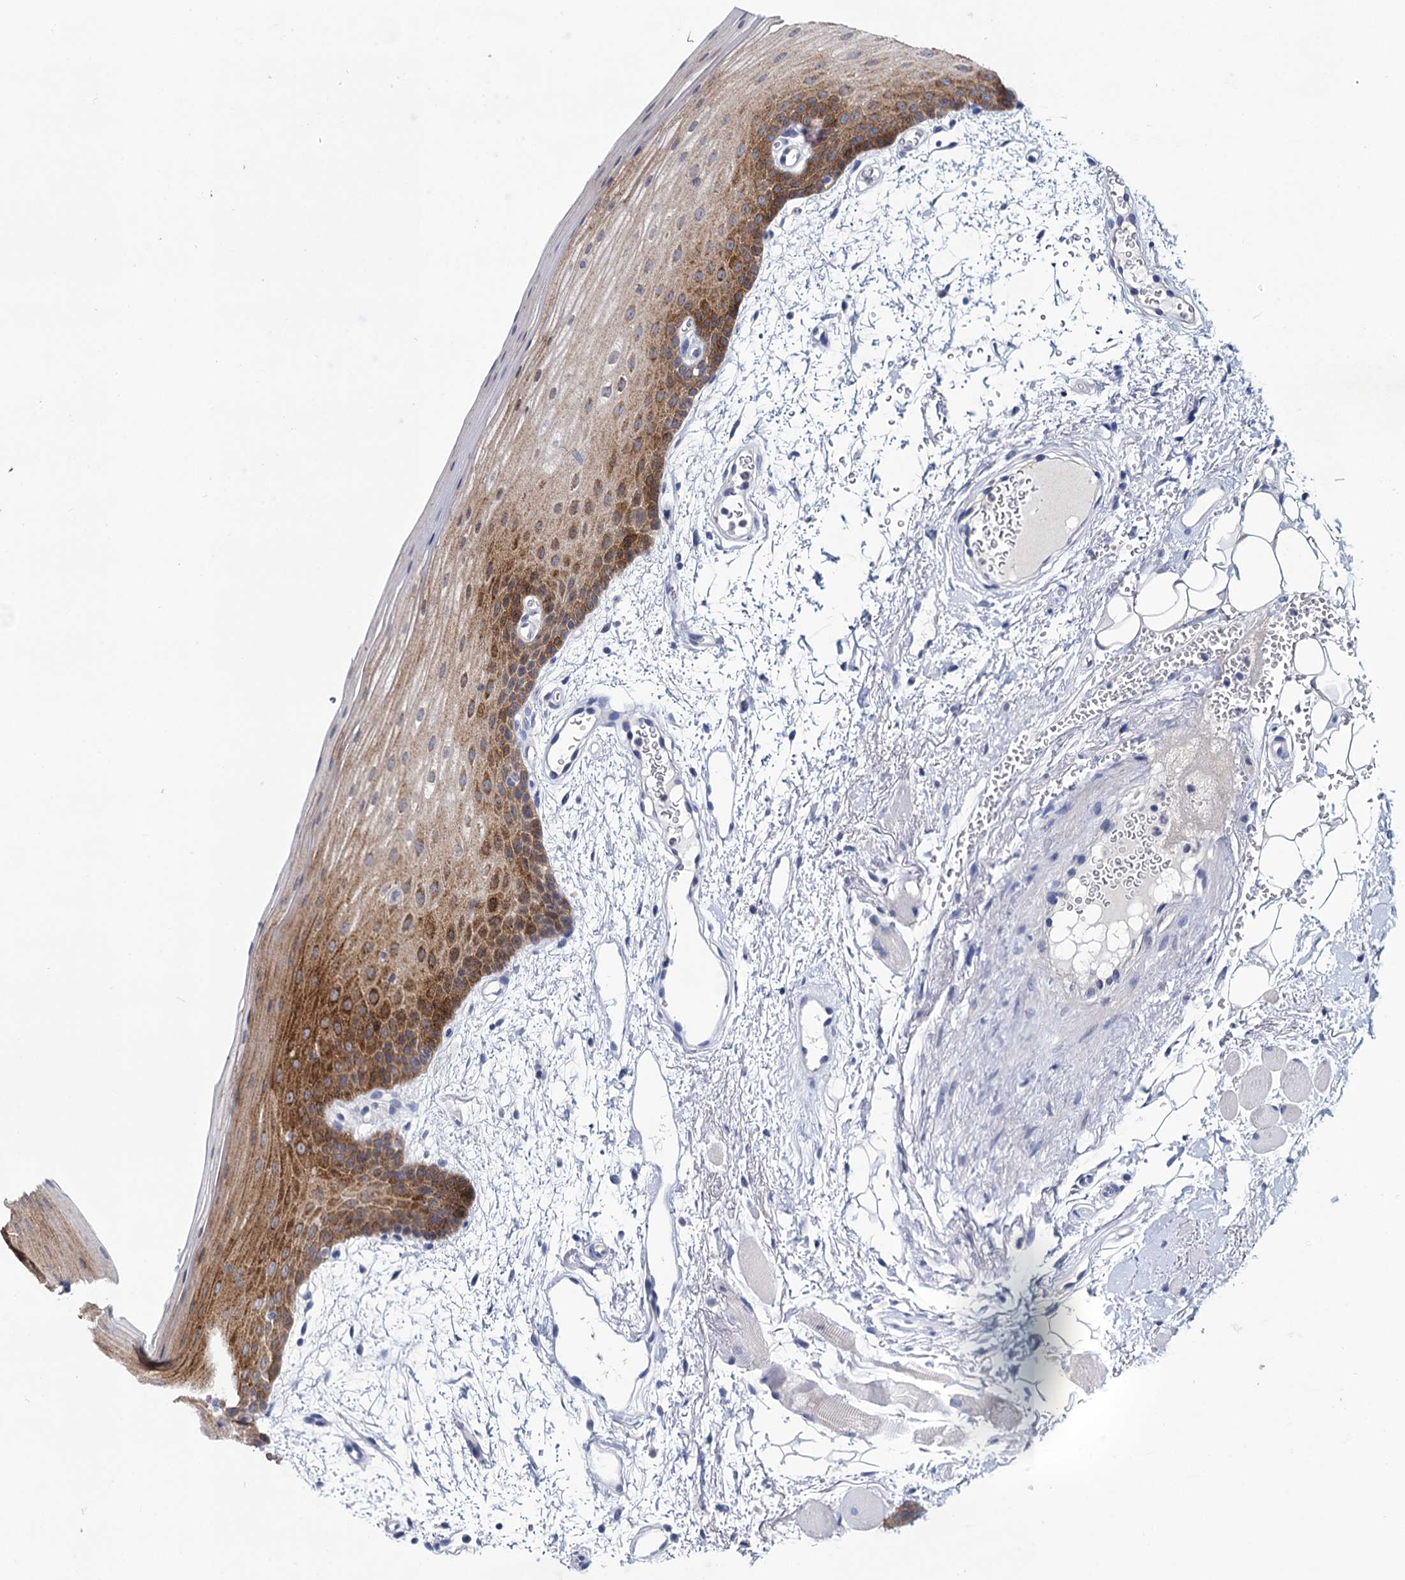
{"staining": {"intensity": "strong", "quantity": ">75%", "location": "cytoplasmic/membranous"}, "tissue": "oral mucosa", "cell_type": "Squamous epithelial cells", "image_type": "normal", "snomed": [{"axis": "morphology", "description": "Normal tissue, NOS"}, {"axis": "topography", "description": "Oral tissue"}], "caption": "Immunohistochemistry staining of normal oral mucosa, which displays high levels of strong cytoplasmic/membranous staining in about >75% of squamous epithelial cells indicating strong cytoplasmic/membranous protein positivity. The staining was performed using DAB (brown) for protein detection and nuclei were counterstained in hematoxylin (blue).", "gene": "SFN", "patient": {"sex": "male", "age": 68}}